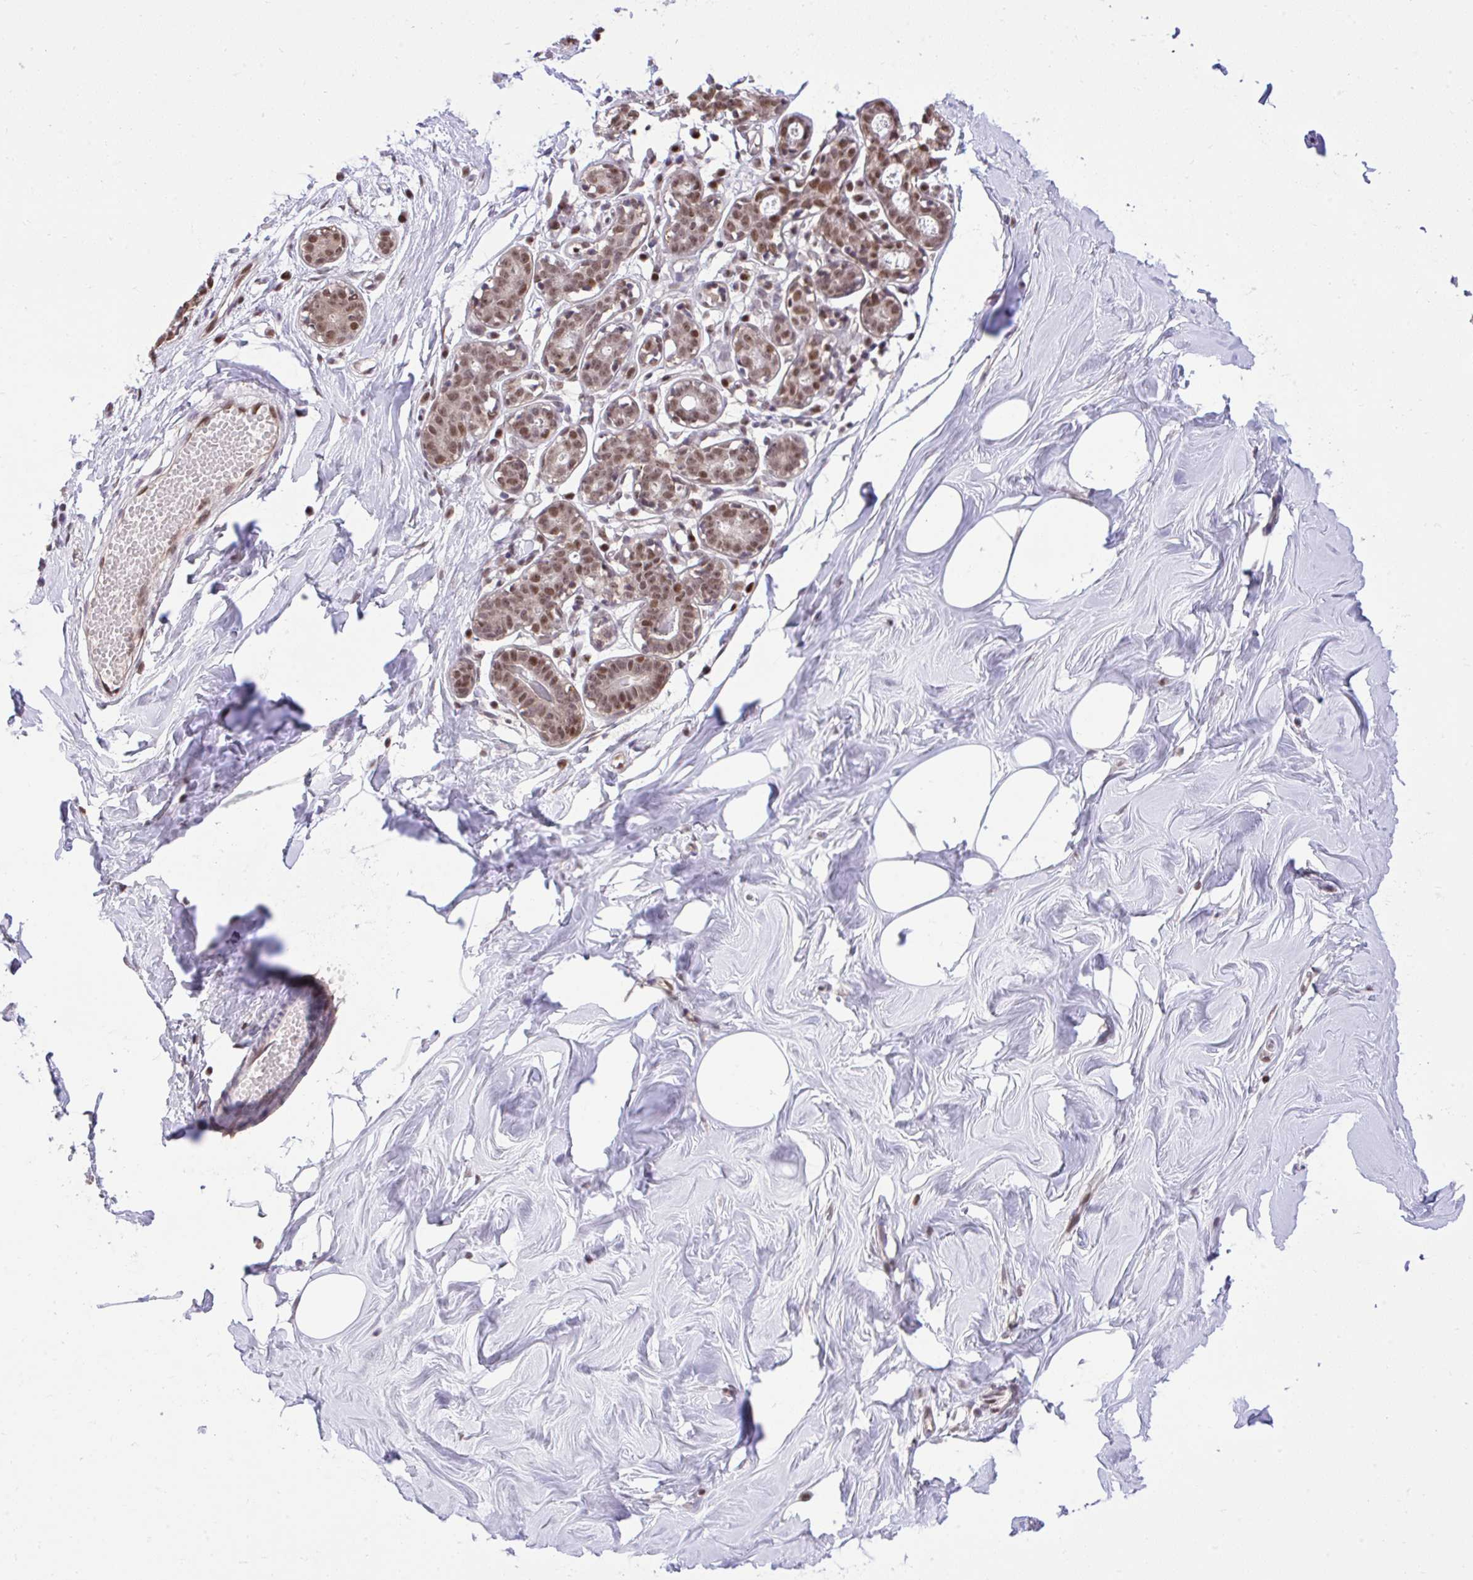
{"staining": {"intensity": "negative", "quantity": "none", "location": "none"}, "tissue": "breast", "cell_type": "Adipocytes", "image_type": "normal", "snomed": [{"axis": "morphology", "description": "Normal tissue, NOS"}, {"axis": "topography", "description": "Breast"}], "caption": "Normal breast was stained to show a protein in brown. There is no significant positivity in adipocytes. (IHC, brightfield microscopy, high magnification).", "gene": "GLIS3", "patient": {"sex": "female", "age": 27}}